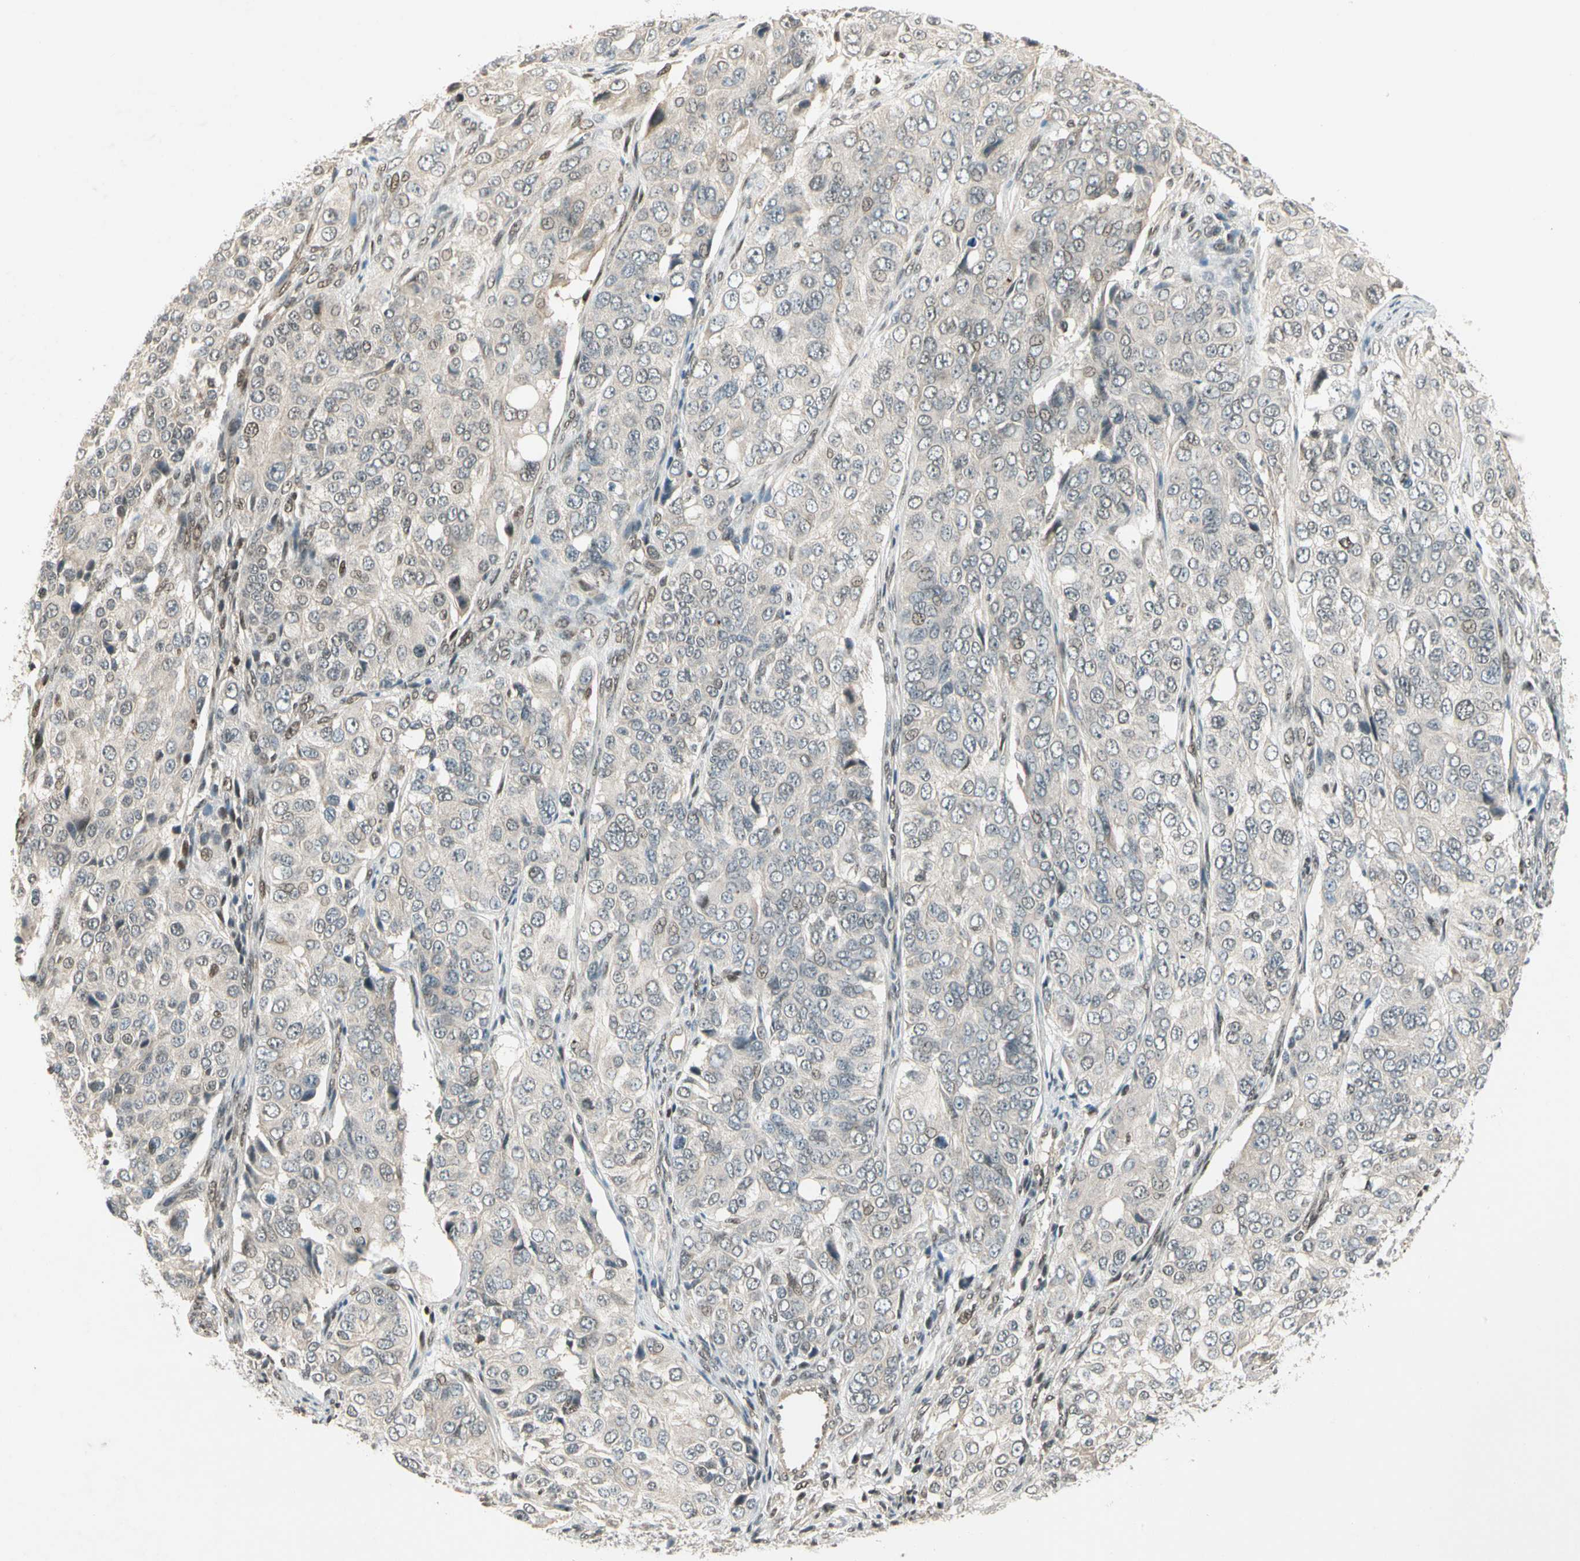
{"staining": {"intensity": "weak", "quantity": "<25%", "location": "nuclear"}, "tissue": "ovarian cancer", "cell_type": "Tumor cells", "image_type": "cancer", "snomed": [{"axis": "morphology", "description": "Carcinoma, endometroid"}, {"axis": "topography", "description": "Ovary"}], "caption": "DAB immunohistochemical staining of human ovarian cancer (endometroid carcinoma) displays no significant staining in tumor cells. (DAB immunohistochemistry with hematoxylin counter stain).", "gene": "GTF3A", "patient": {"sex": "female", "age": 51}}